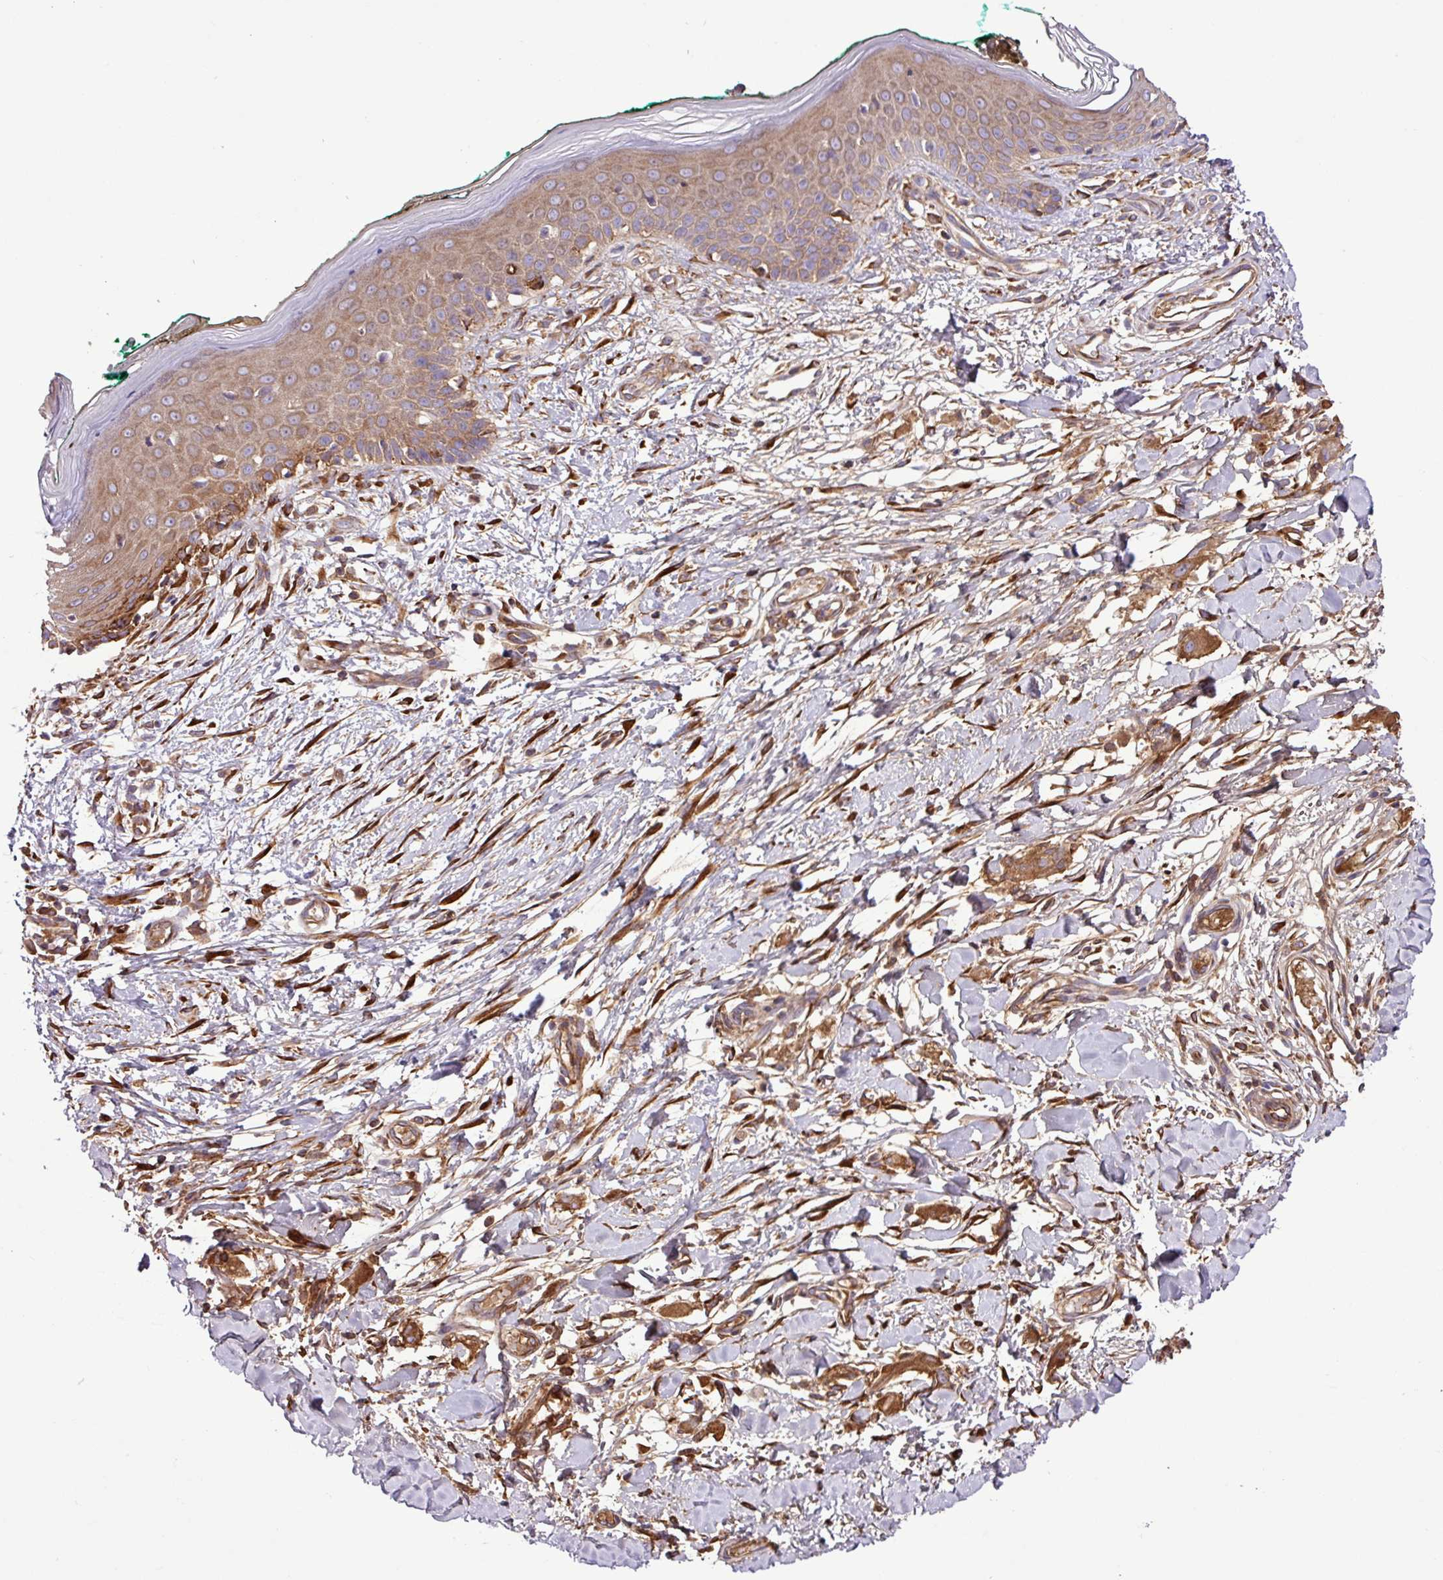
{"staining": {"intensity": "moderate", "quantity": ">75%", "location": "cytoplasmic/membranous"}, "tissue": "skin", "cell_type": "Fibroblasts", "image_type": "normal", "snomed": [{"axis": "morphology", "description": "Normal tissue, NOS"}, {"axis": "morphology", "description": "Malignant melanoma, NOS"}, {"axis": "topography", "description": "Skin"}], "caption": "About >75% of fibroblasts in unremarkable skin demonstrate moderate cytoplasmic/membranous protein staining as visualized by brown immunohistochemical staining.", "gene": "CWH43", "patient": {"sex": "male", "age": 62}}